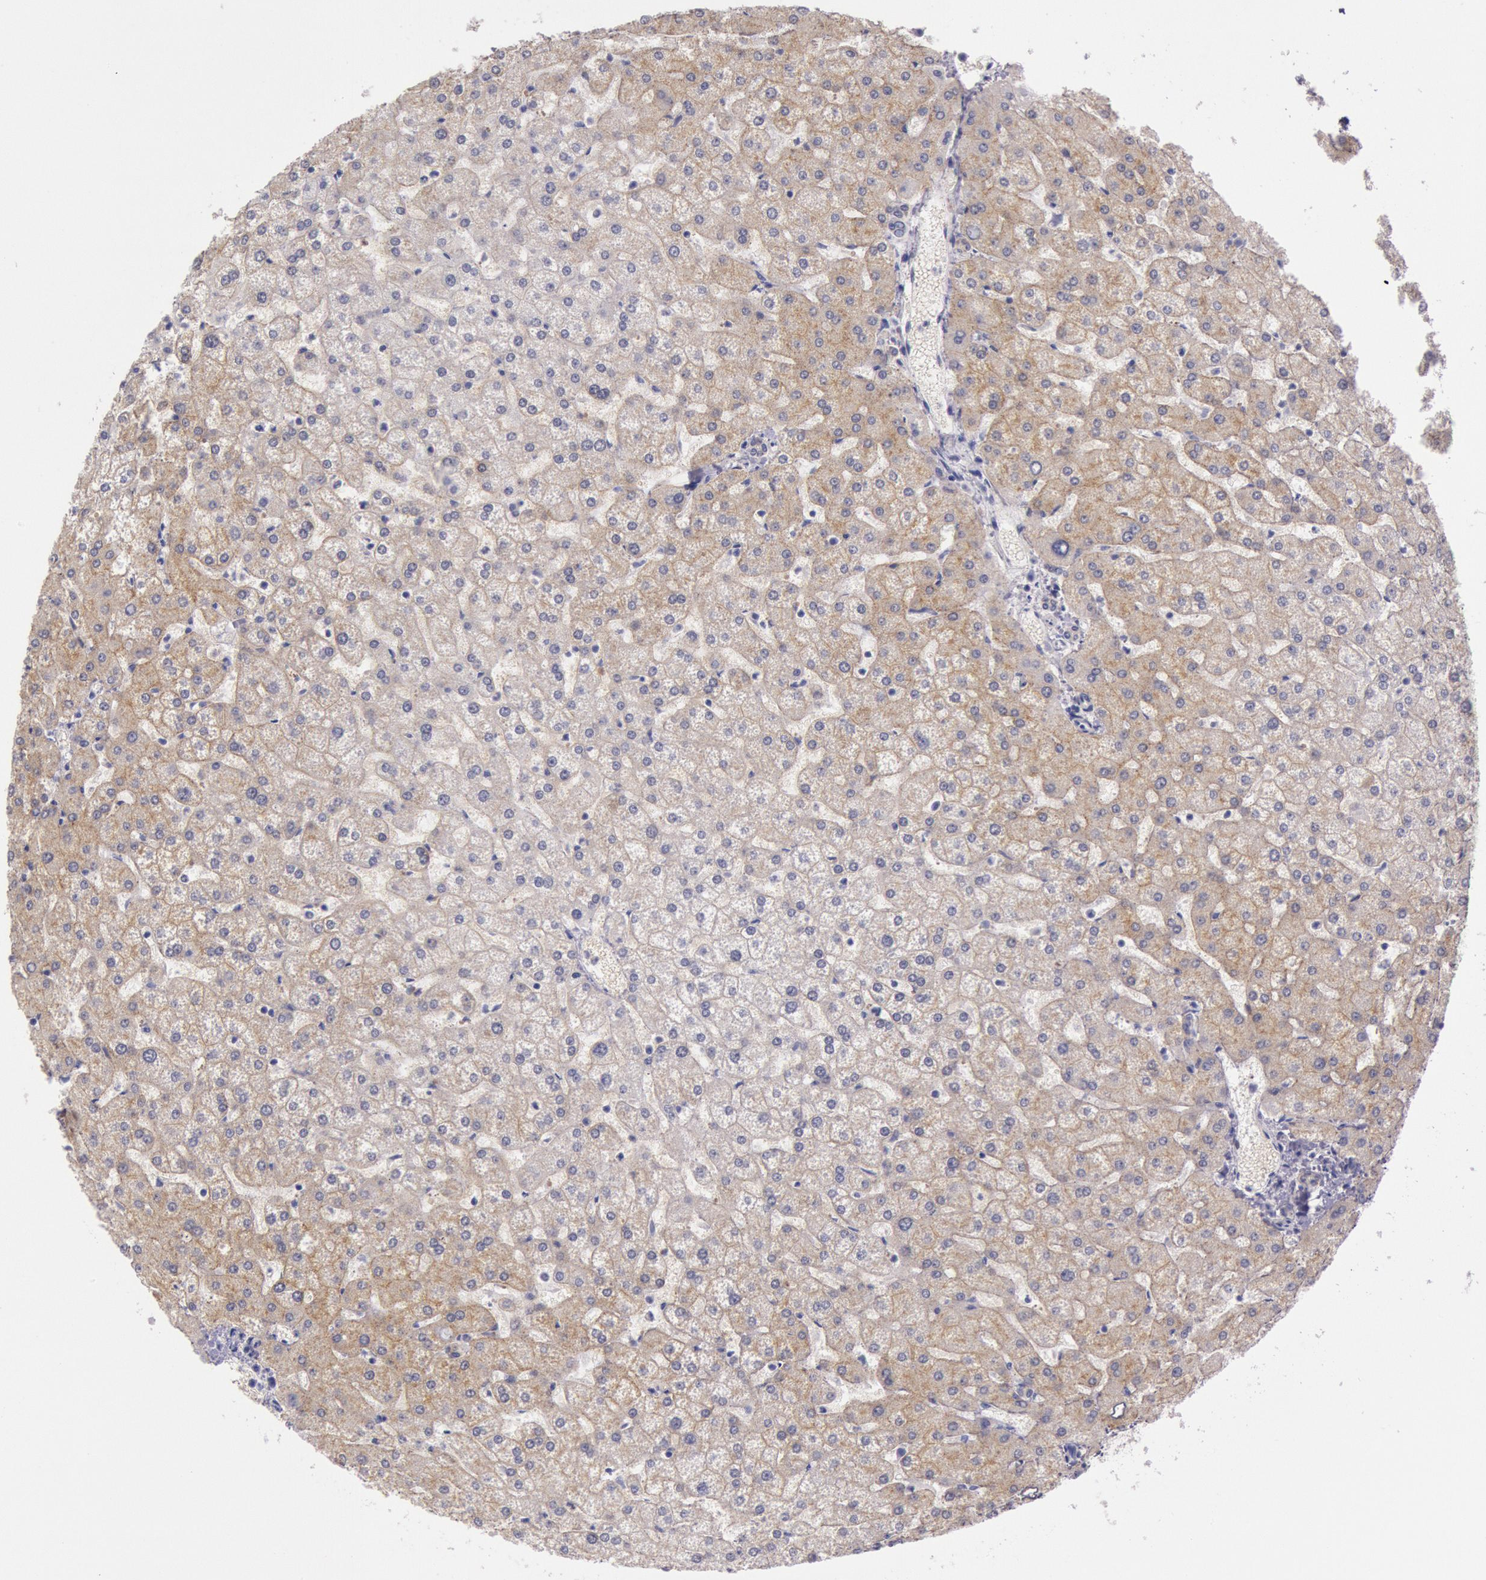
{"staining": {"intensity": "negative", "quantity": "none", "location": "none"}, "tissue": "liver", "cell_type": "Cholangiocytes", "image_type": "normal", "snomed": [{"axis": "morphology", "description": "Normal tissue, NOS"}, {"axis": "topography", "description": "Liver"}], "caption": "The IHC photomicrograph has no significant staining in cholangiocytes of liver. (Stains: DAB IHC with hematoxylin counter stain, Microscopy: brightfield microscopy at high magnification).", "gene": "EGFR", "patient": {"sex": "female", "age": 32}}